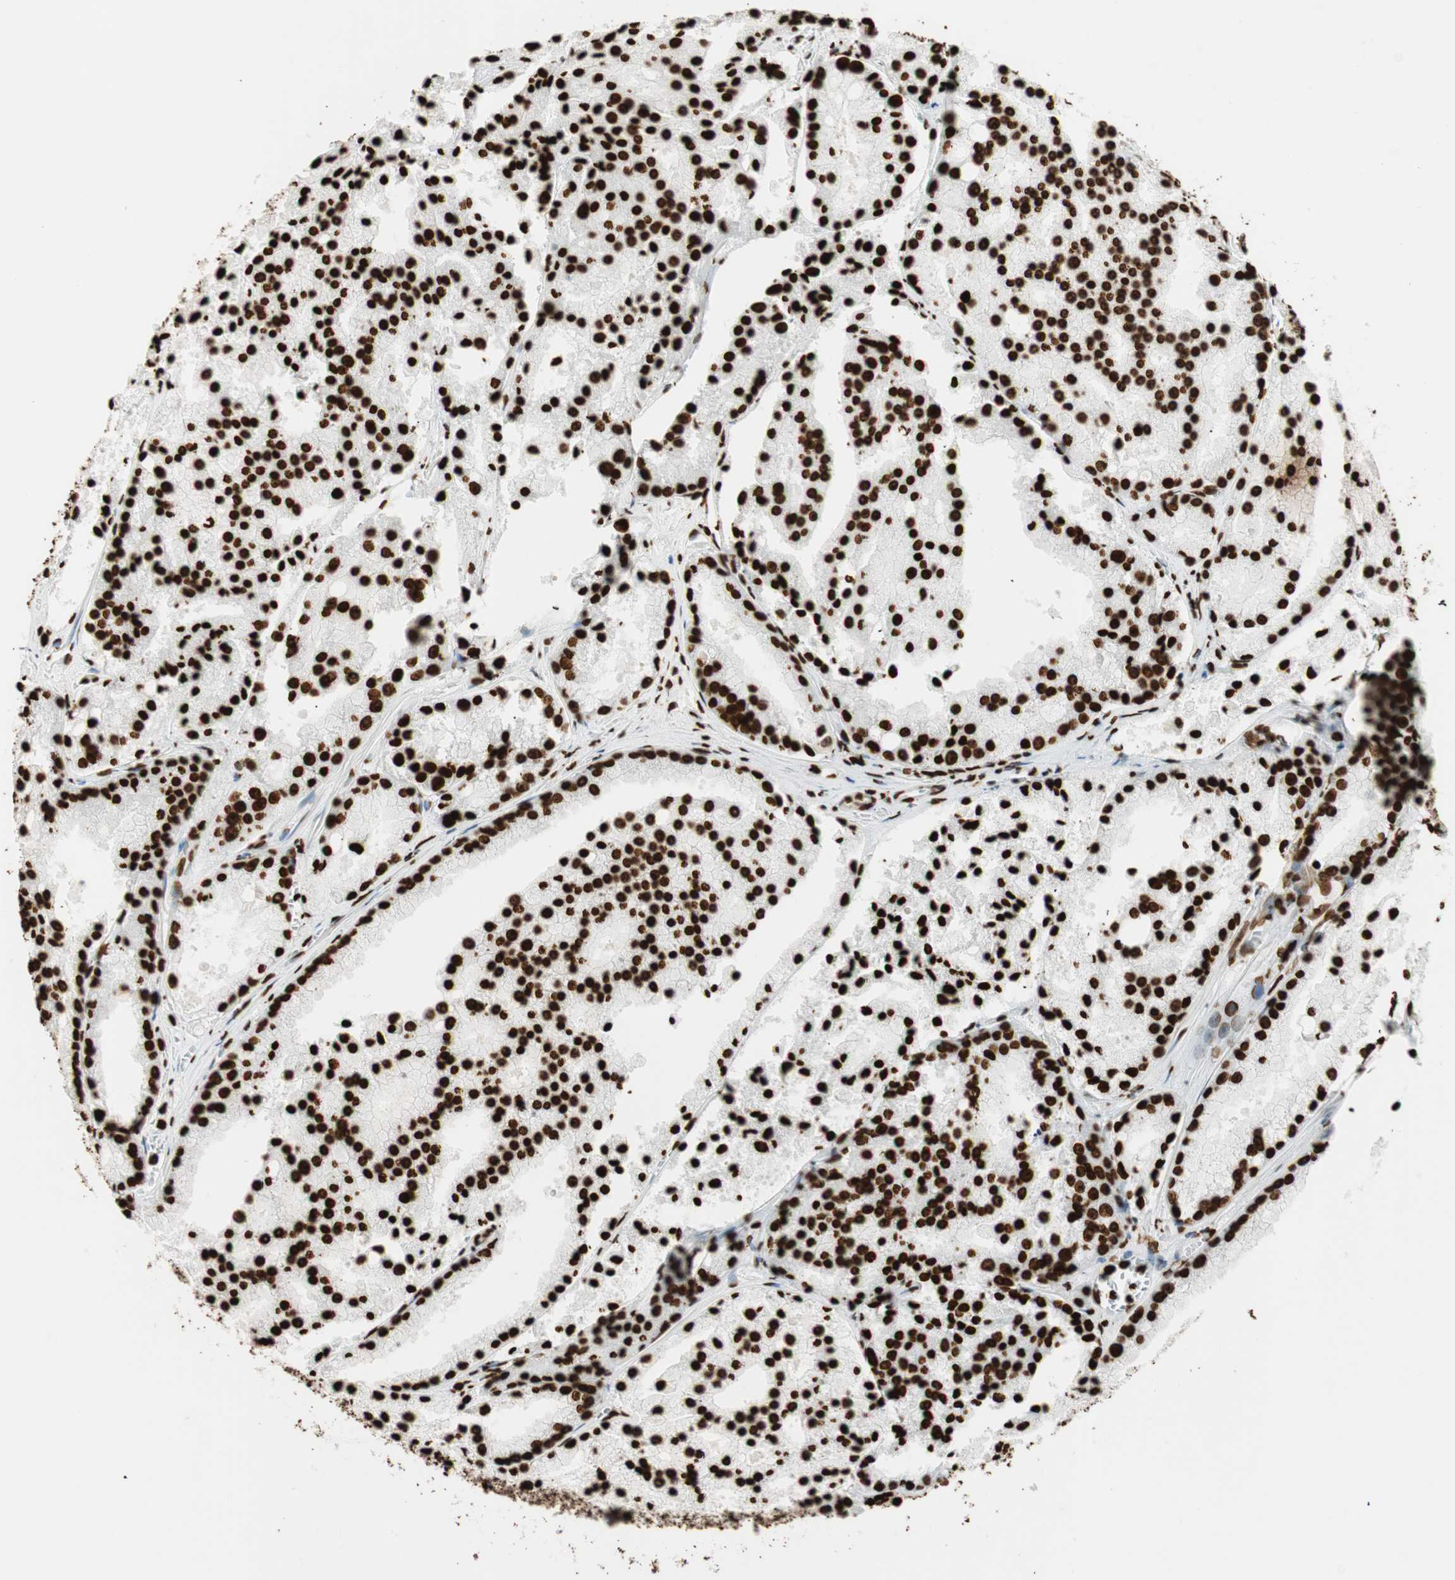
{"staining": {"intensity": "strong", "quantity": ">75%", "location": "nuclear"}, "tissue": "prostate cancer", "cell_type": "Tumor cells", "image_type": "cancer", "snomed": [{"axis": "morphology", "description": "Adenocarcinoma, Low grade"}, {"axis": "topography", "description": "Prostate"}], "caption": "Protein staining demonstrates strong nuclear expression in approximately >75% of tumor cells in prostate adenocarcinoma (low-grade).", "gene": "GLI2", "patient": {"sex": "male", "age": 64}}